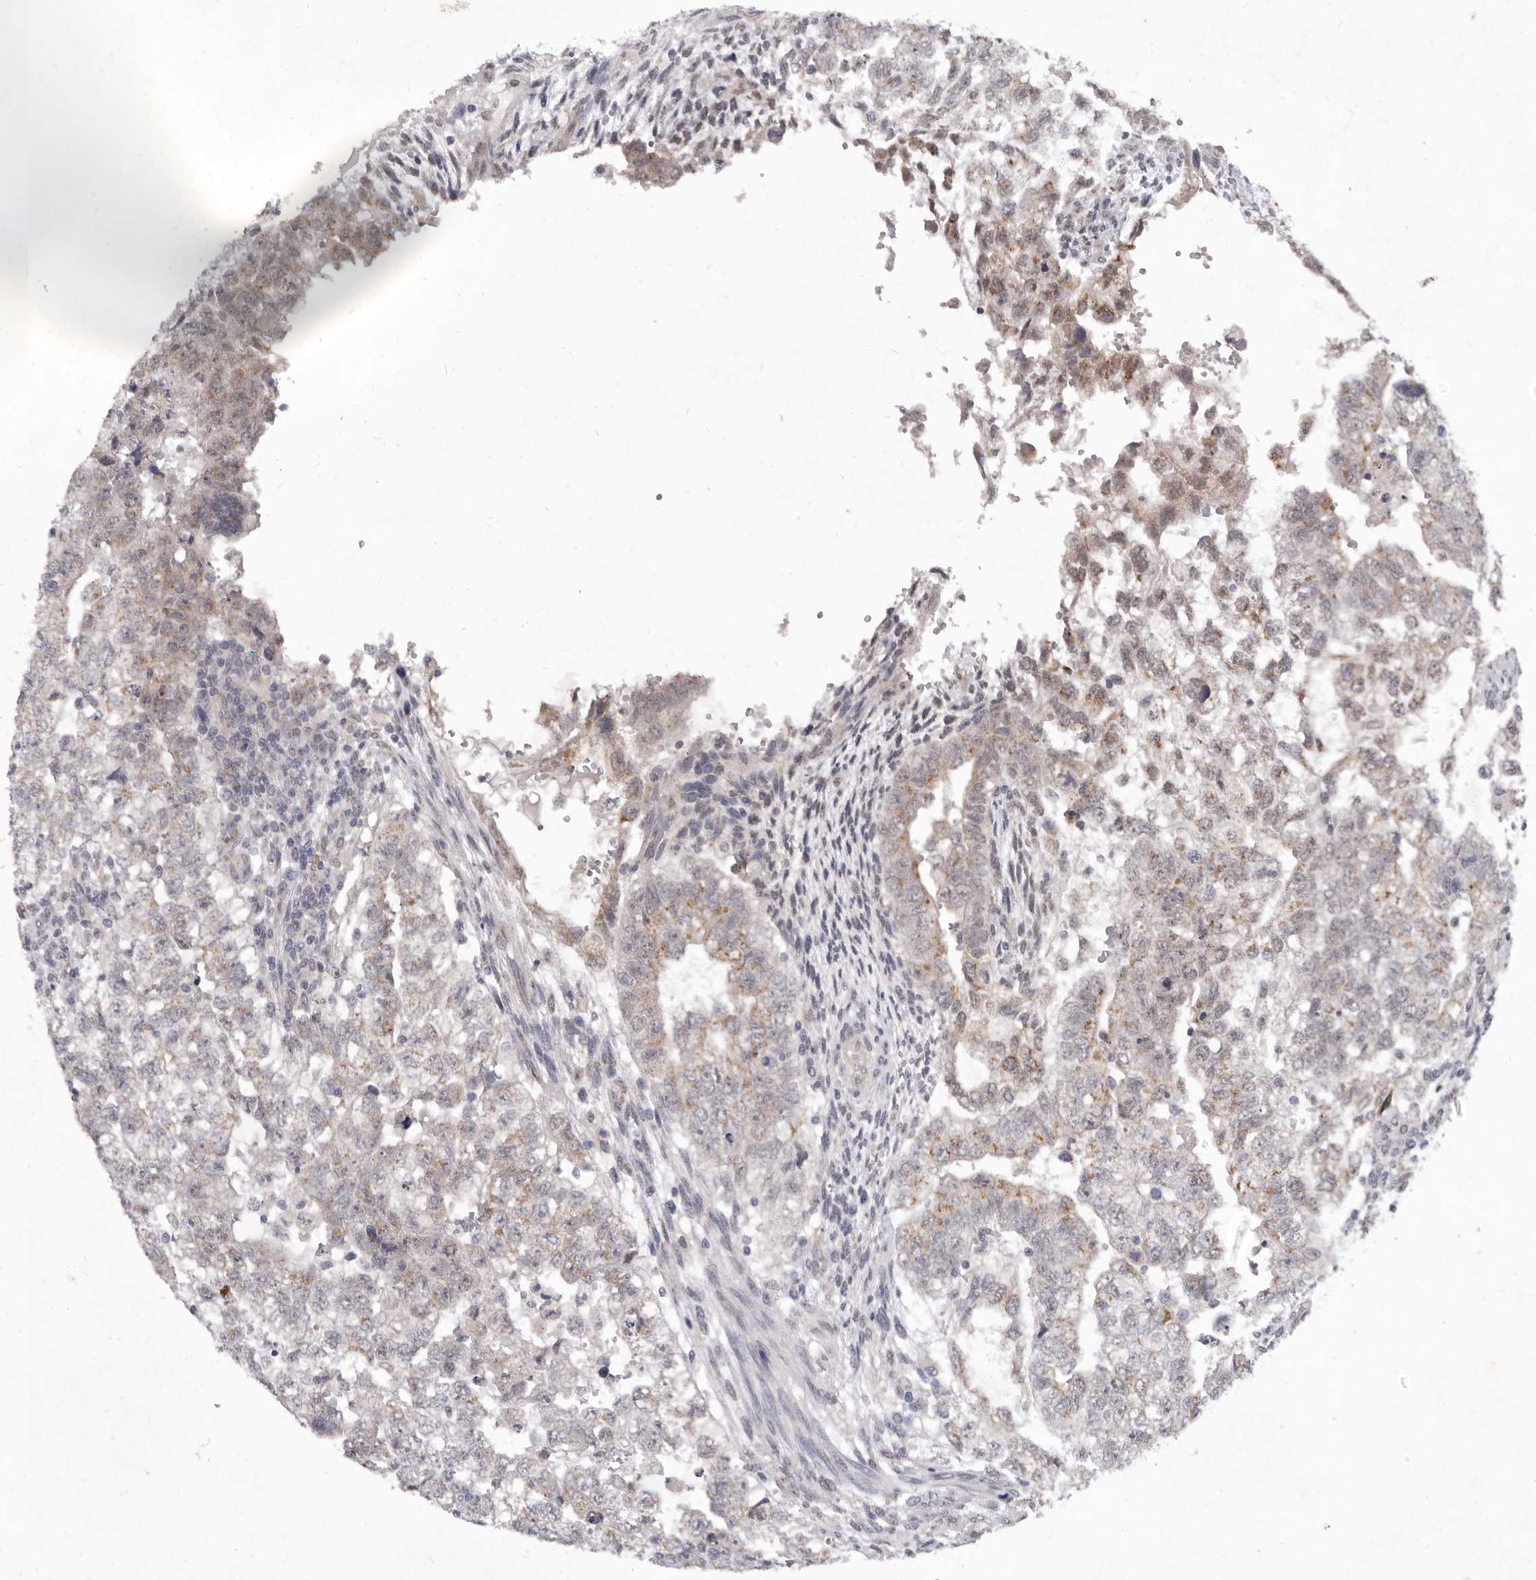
{"staining": {"intensity": "weak", "quantity": "25%-75%", "location": "cytoplasmic/membranous"}, "tissue": "testis cancer", "cell_type": "Tumor cells", "image_type": "cancer", "snomed": [{"axis": "morphology", "description": "Carcinoma, Embryonal, NOS"}, {"axis": "topography", "description": "Testis"}], "caption": "Testis cancer was stained to show a protein in brown. There is low levels of weak cytoplasmic/membranous positivity in about 25%-75% of tumor cells.", "gene": "P2RX6", "patient": {"sex": "male", "age": 37}}